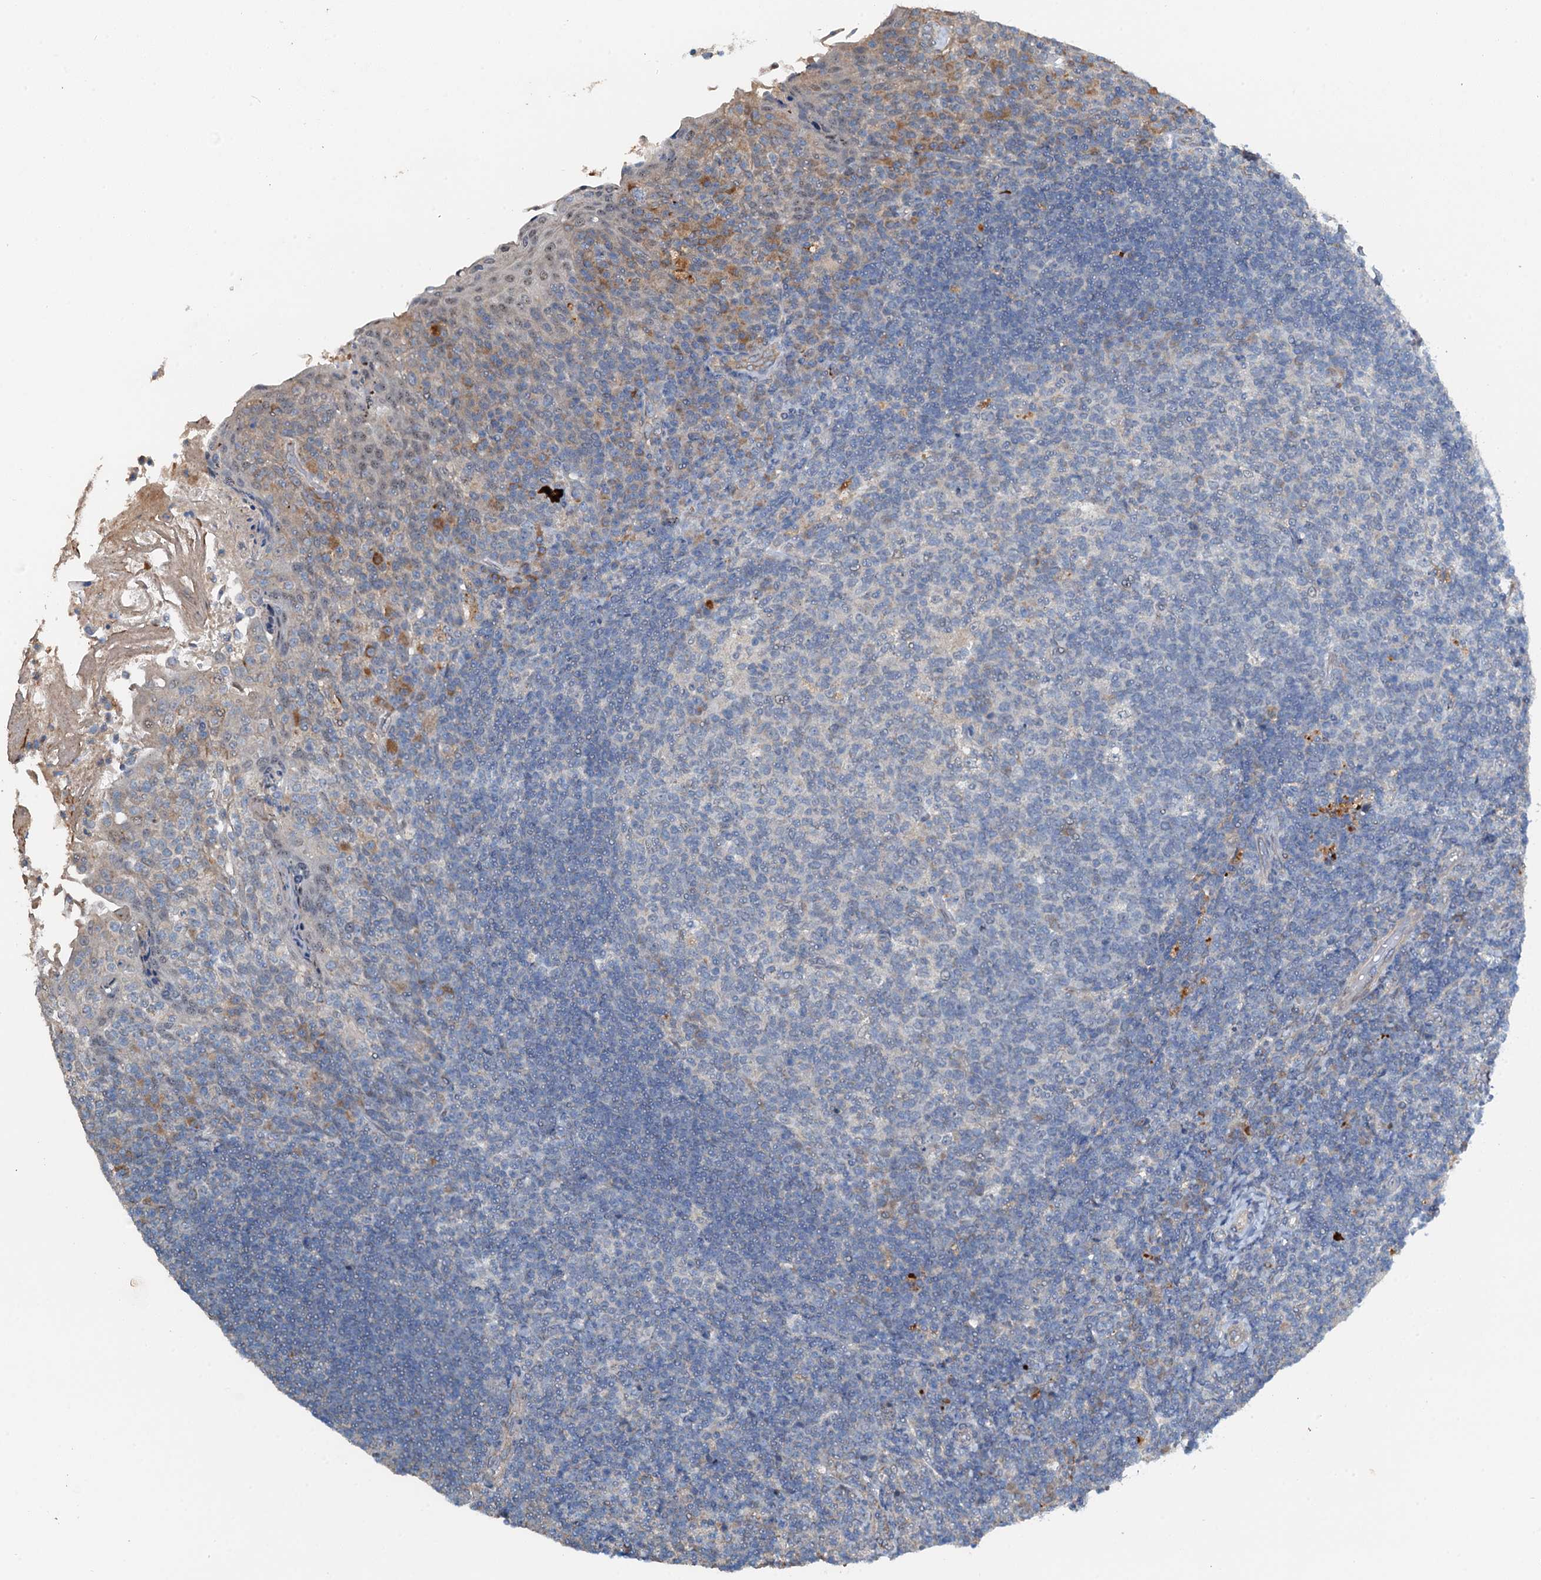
{"staining": {"intensity": "negative", "quantity": "none", "location": "none"}, "tissue": "tonsil", "cell_type": "Germinal center cells", "image_type": "normal", "snomed": [{"axis": "morphology", "description": "Normal tissue, NOS"}, {"axis": "topography", "description": "Tonsil"}], "caption": "A high-resolution image shows immunohistochemistry staining of unremarkable tonsil, which reveals no significant positivity in germinal center cells.", "gene": "ZNF606", "patient": {"sex": "female", "age": 10}}